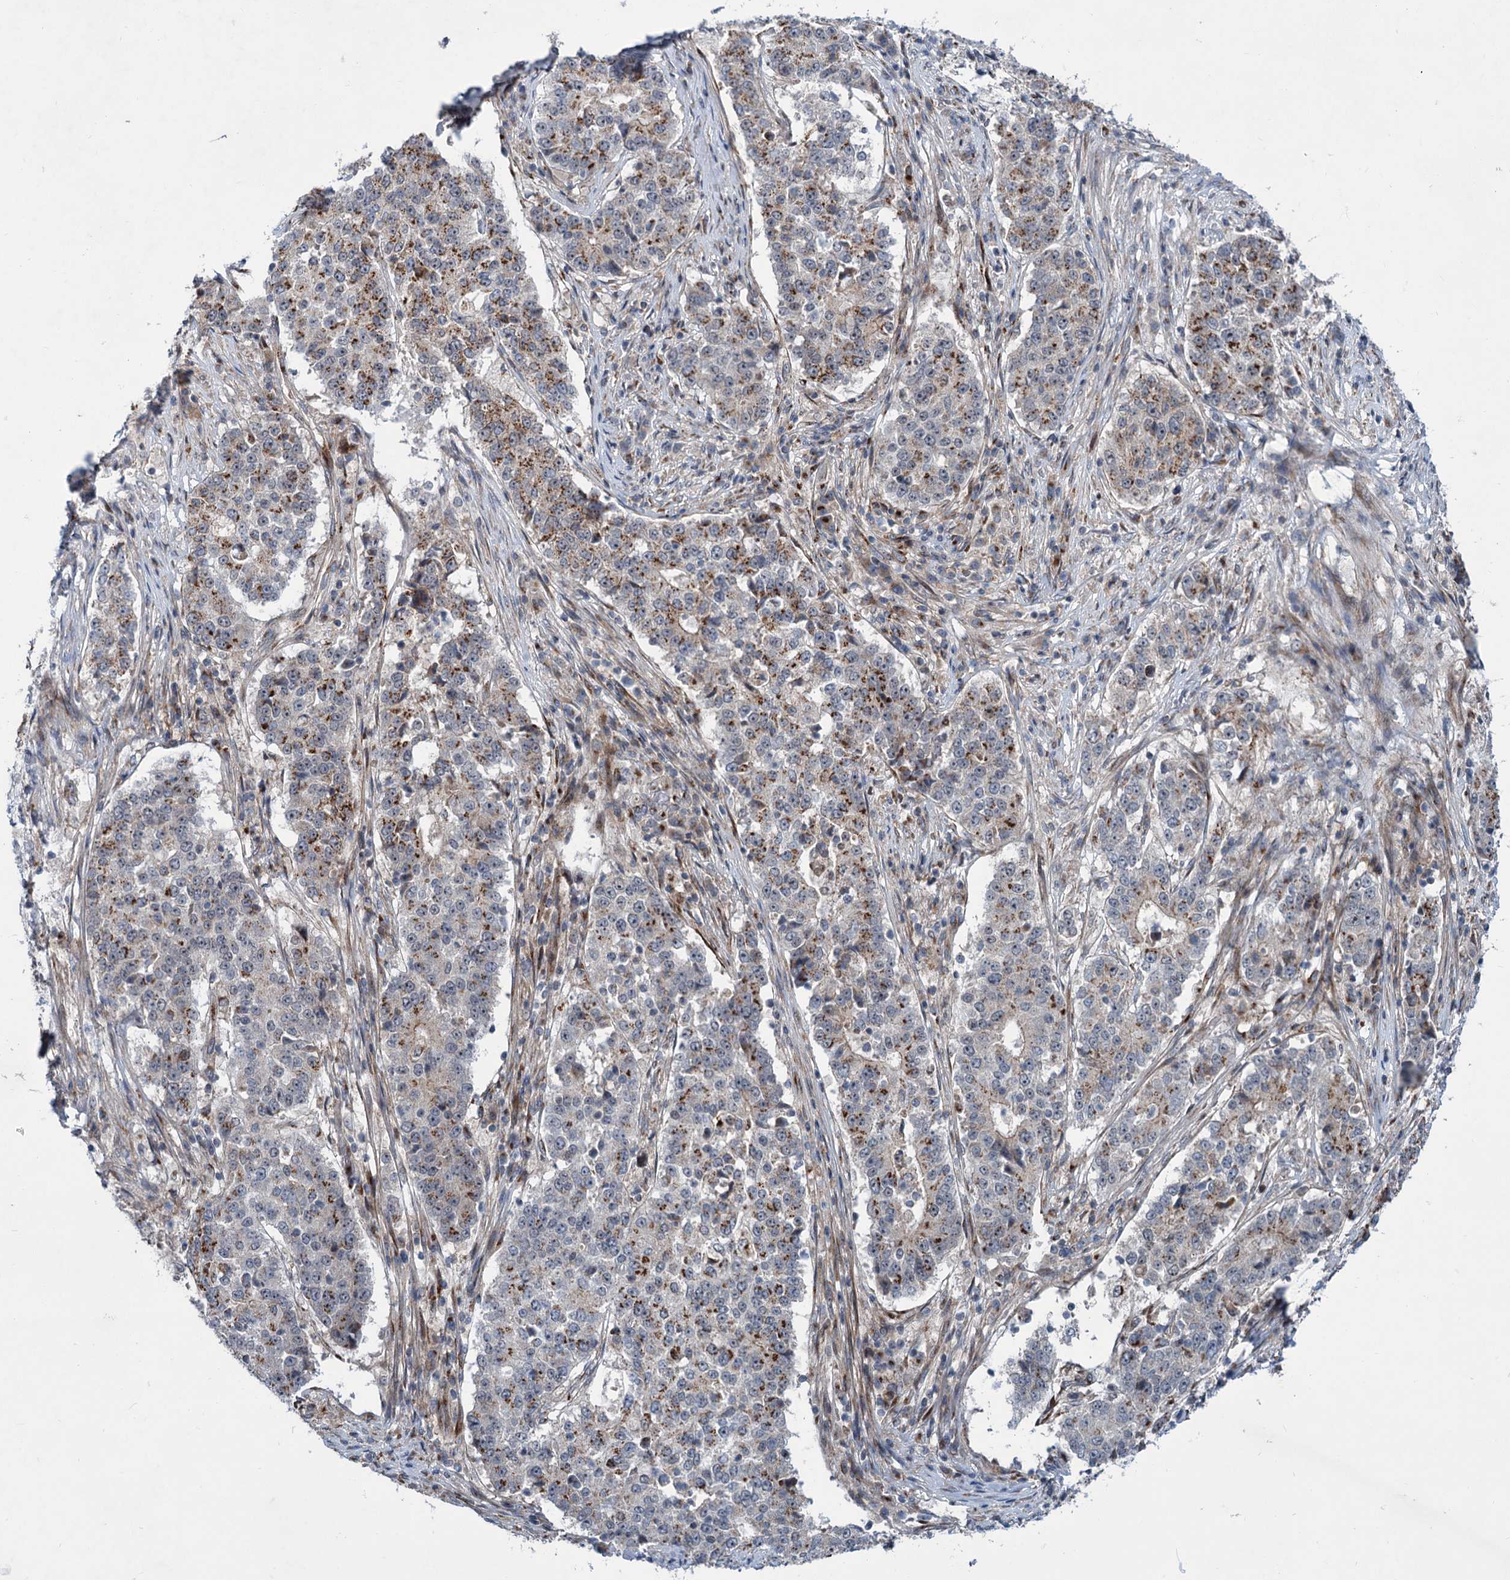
{"staining": {"intensity": "strong", "quantity": "25%-75%", "location": "cytoplasmic/membranous"}, "tissue": "stomach cancer", "cell_type": "Tumor cells", "image_type": "cancer", "snomed": [{"axis": "morphology", "description": "Adenocarcinoma, NOS"}, {"axis": "topography", "description": "Stomach"}], "caption": "Stomach cancer stained with a brown dye displays strong cytoplasmic/membranous positive expression in about 25%-75% of tumor cells.", "gene": "ELP4", "patient": {"sex": "male", "age": 59}}